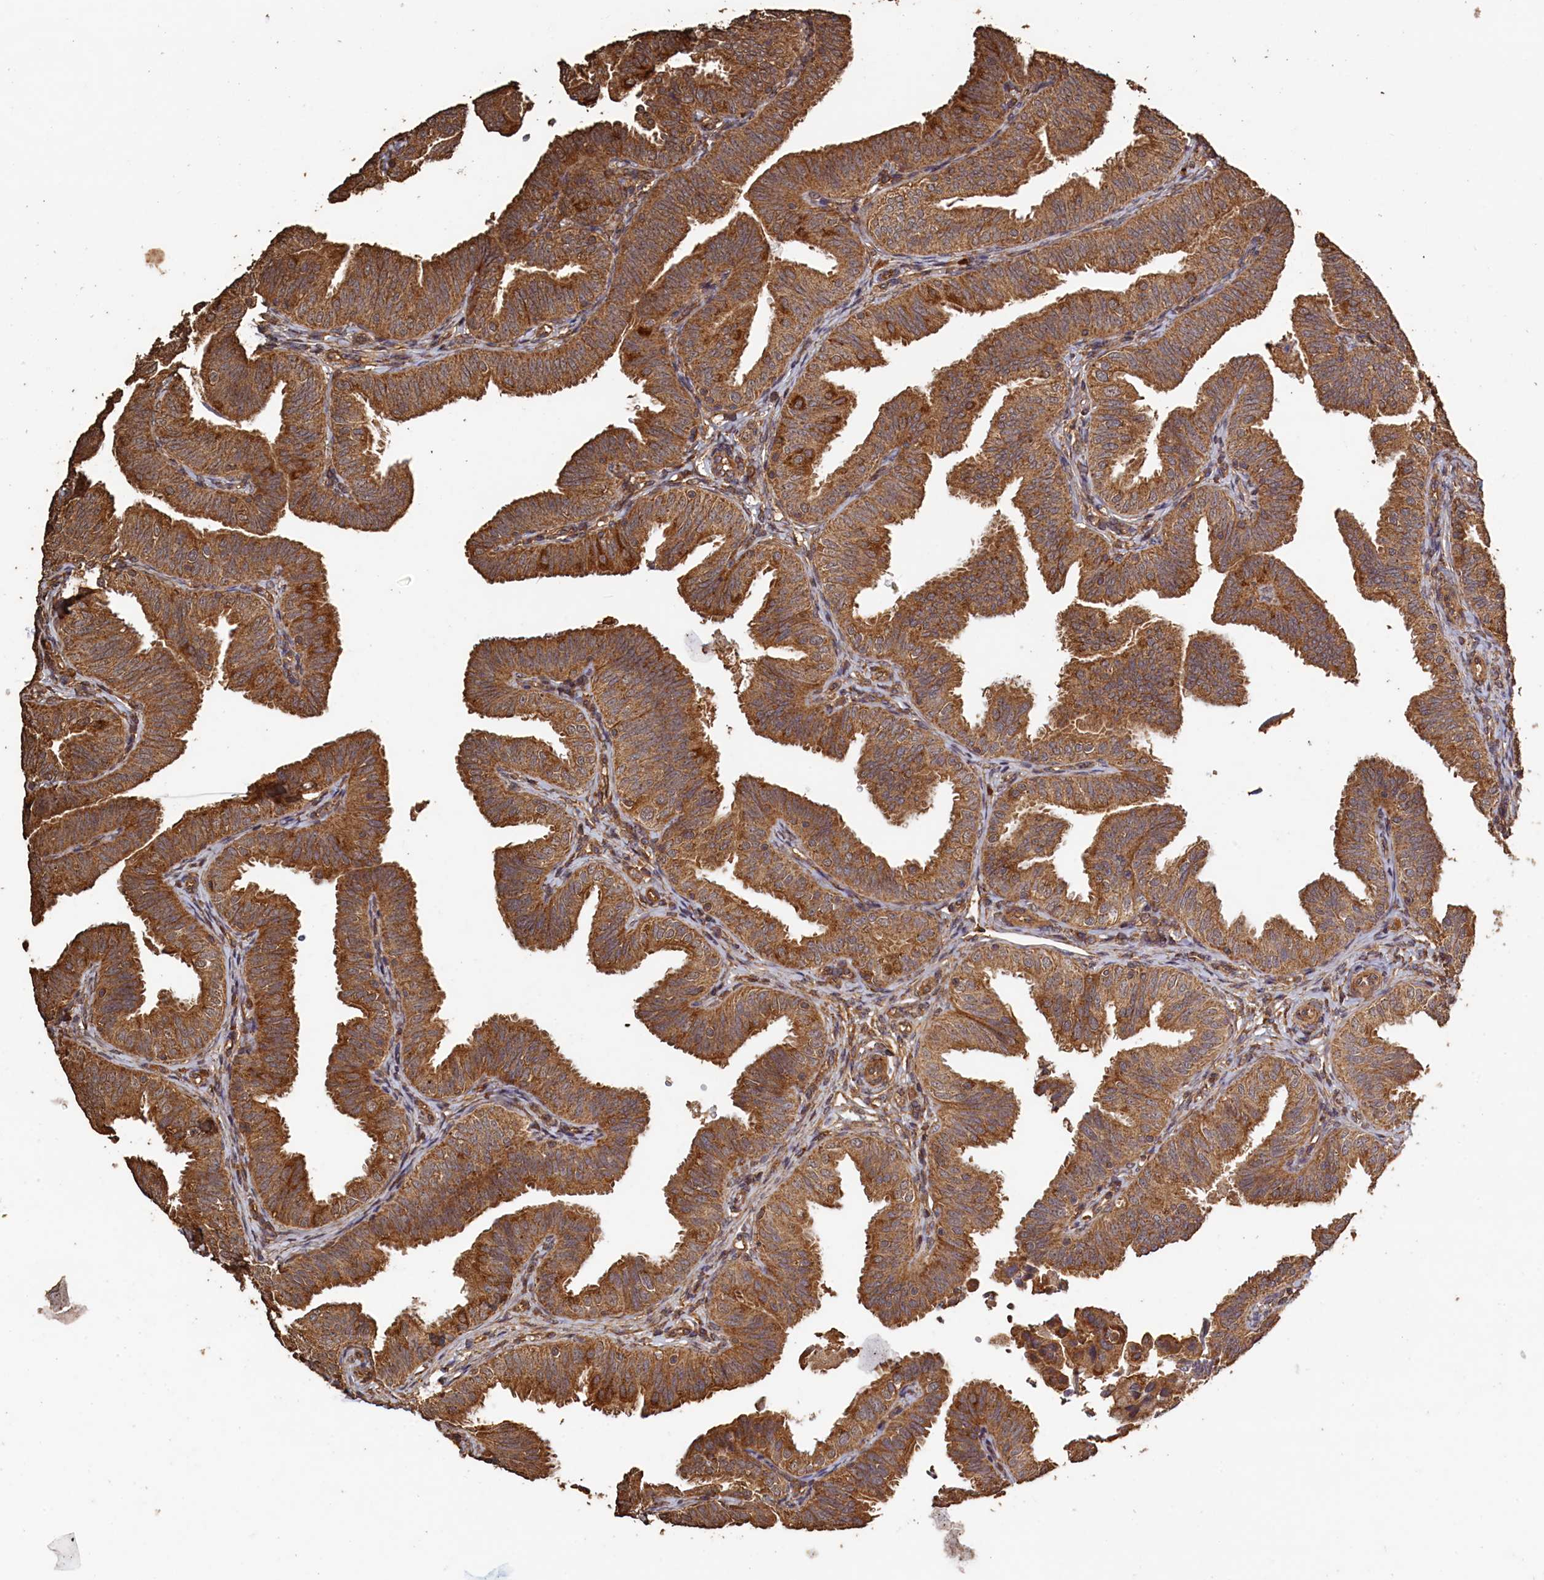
{"staining": {"intensity": "strong", "quantity": ">75%", "location": "cytoplasmic/membranous"}, "tissue": "fallopian tube", "cell_type": "Glandular cells", "image_type": "normal", "snomed": [{"axis": "morphology", "description": "Normal tissue, NOS"}, {"axis": "topography", "description": "Fallopian tube"}], "caption": "Fallopian tube was stained to show a protein in brown. There is high levels of strong cytoplasmic/membranous positivity in about >75% of glandular cells. Using DAB (3,3'-diaminobenzidine) (brown) and hematoxylin (blue) stains, captured at high magnification using brightfield microscopy.", "gene": "SNX33", "patient": {"sex": "female", "age": 35}}